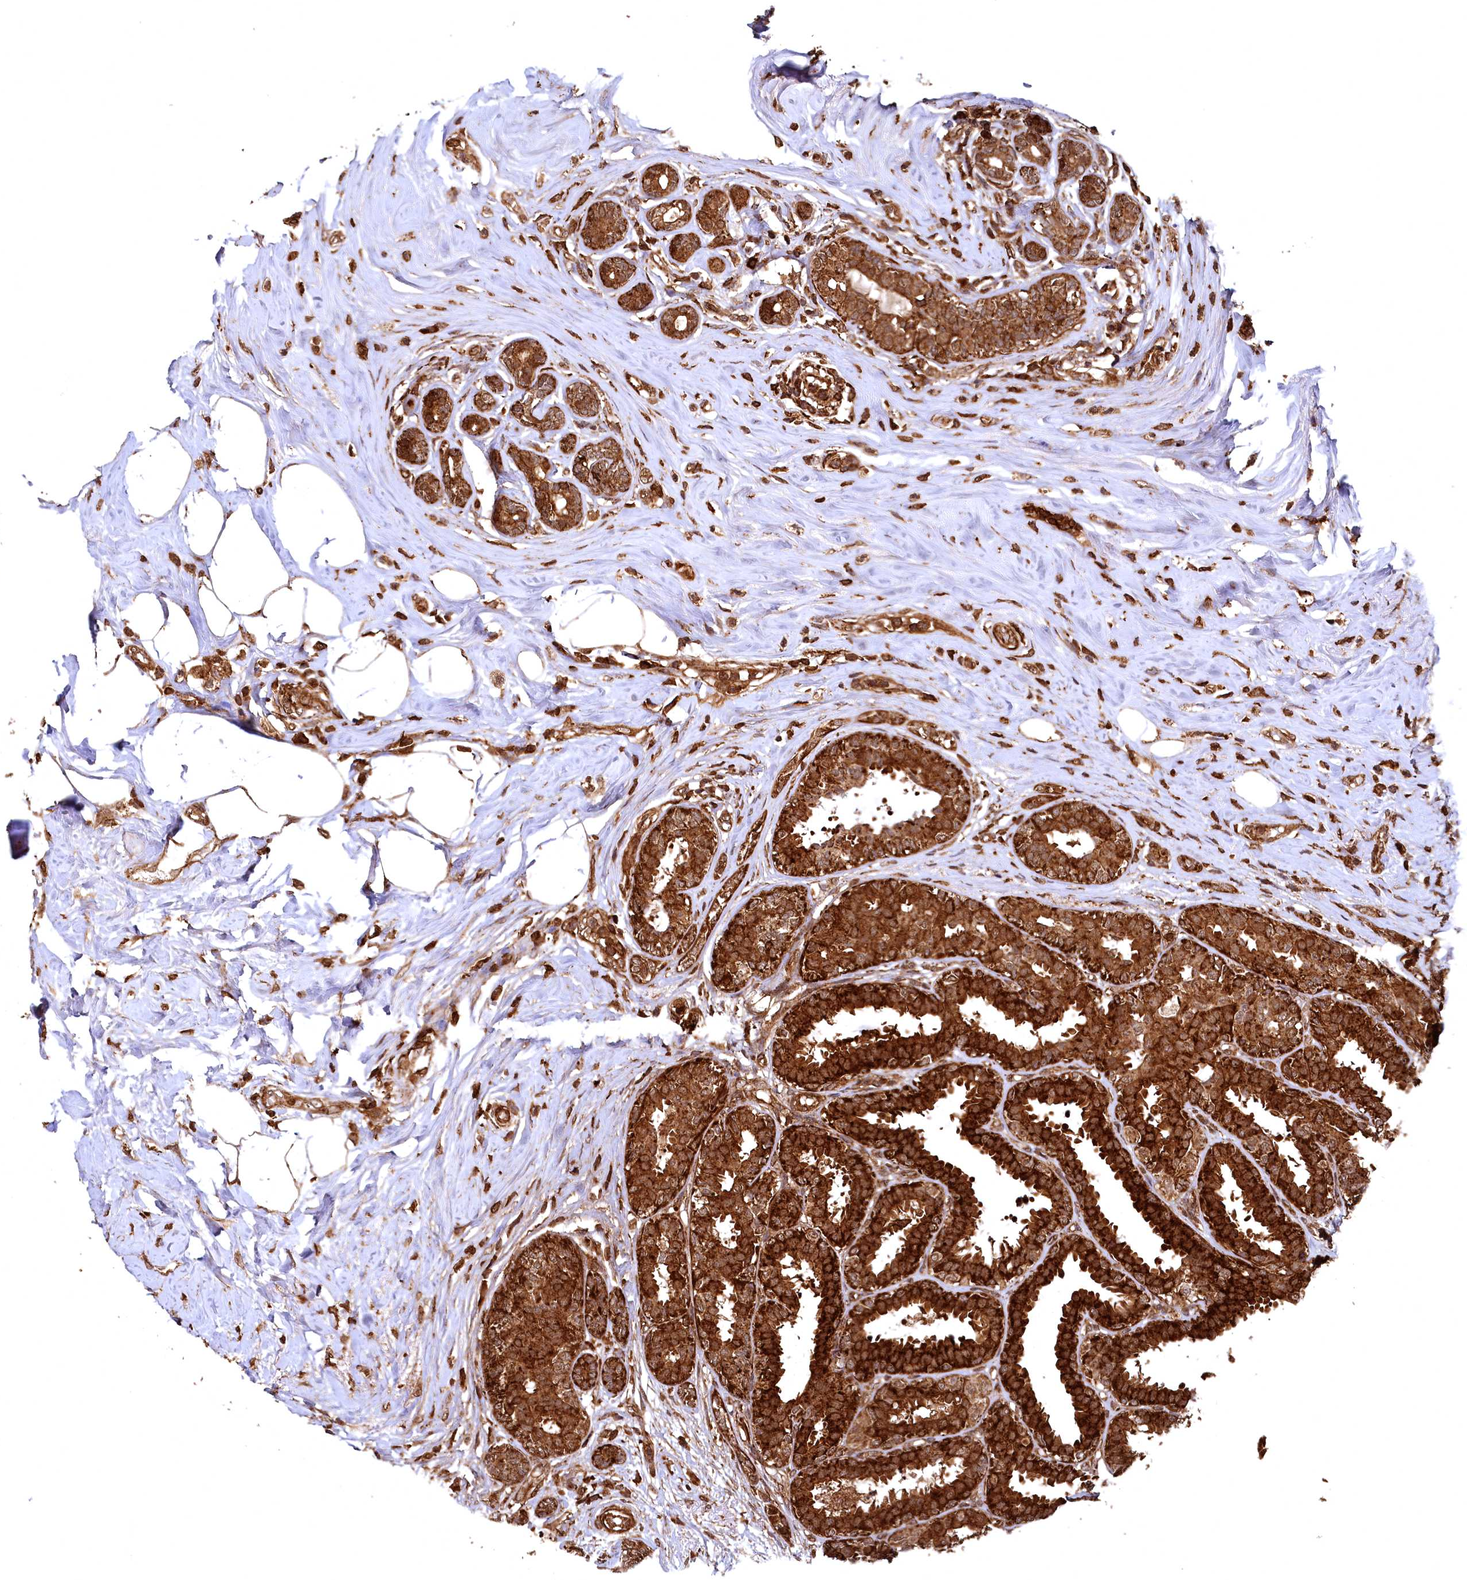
{"staining": {"intensity": "strong", "quantity": ">75%", "location": "cytoplasmic/membranous"}, "tissue": "breast cancer", "cell_type": "Tumor cells", "image_type": "cancer", "snomed": [{"axis": "morphology", "description": "Lobular carcinoma"}, {"axis": "topography", "description": "Breast"}], "caption": "Immunohistochemistry (IHC) of human breast lobular carcinoma shows high levels of strong cytoplasmic/membranous staining in about >75% of tumor cells. (IHC, brightfield microscopy, high magnification).", "gene": "STUB1", "patient": {"sex": "female", "age": 51}}